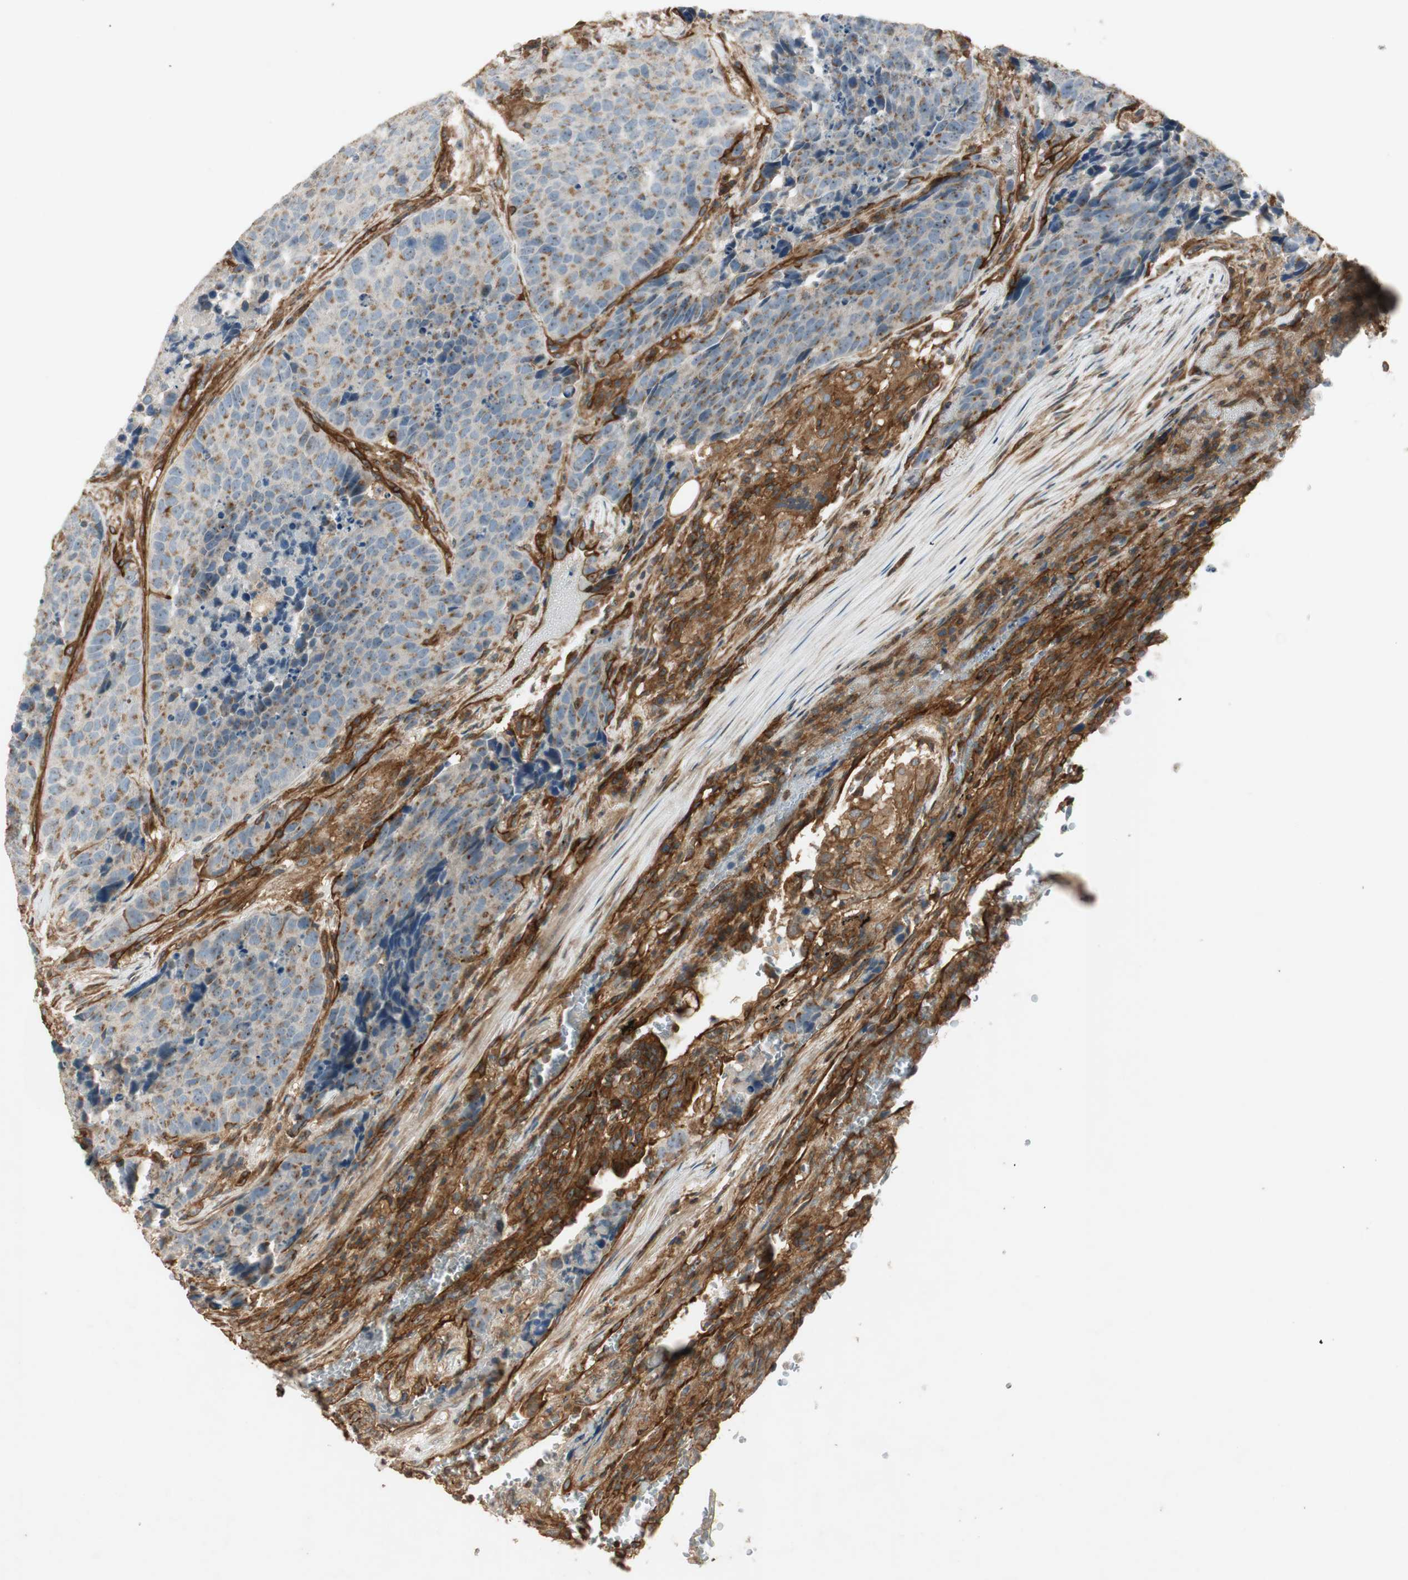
{"staining": {"intensity": "moderate", "quantity": "25%-75%", "location": "cytoplasmic/membranous"}, "tissue": "carcinoid", "cell_type": "Tumor cells", "image_type": "cancer", "snomed": [{"axis": "morphology", "description": "Carcinoid, malignant, NOS"}, {"axis": "topography", "description": "Lung"}], "caption": "IHC (DAB) staining of human carcinoid shows moderate cytoplasmic/membranous protein expression in approximately 25%-75% of tumor cells.", "gene": "BTN3A3", "patient": {"sex": "male", "age": 60}}